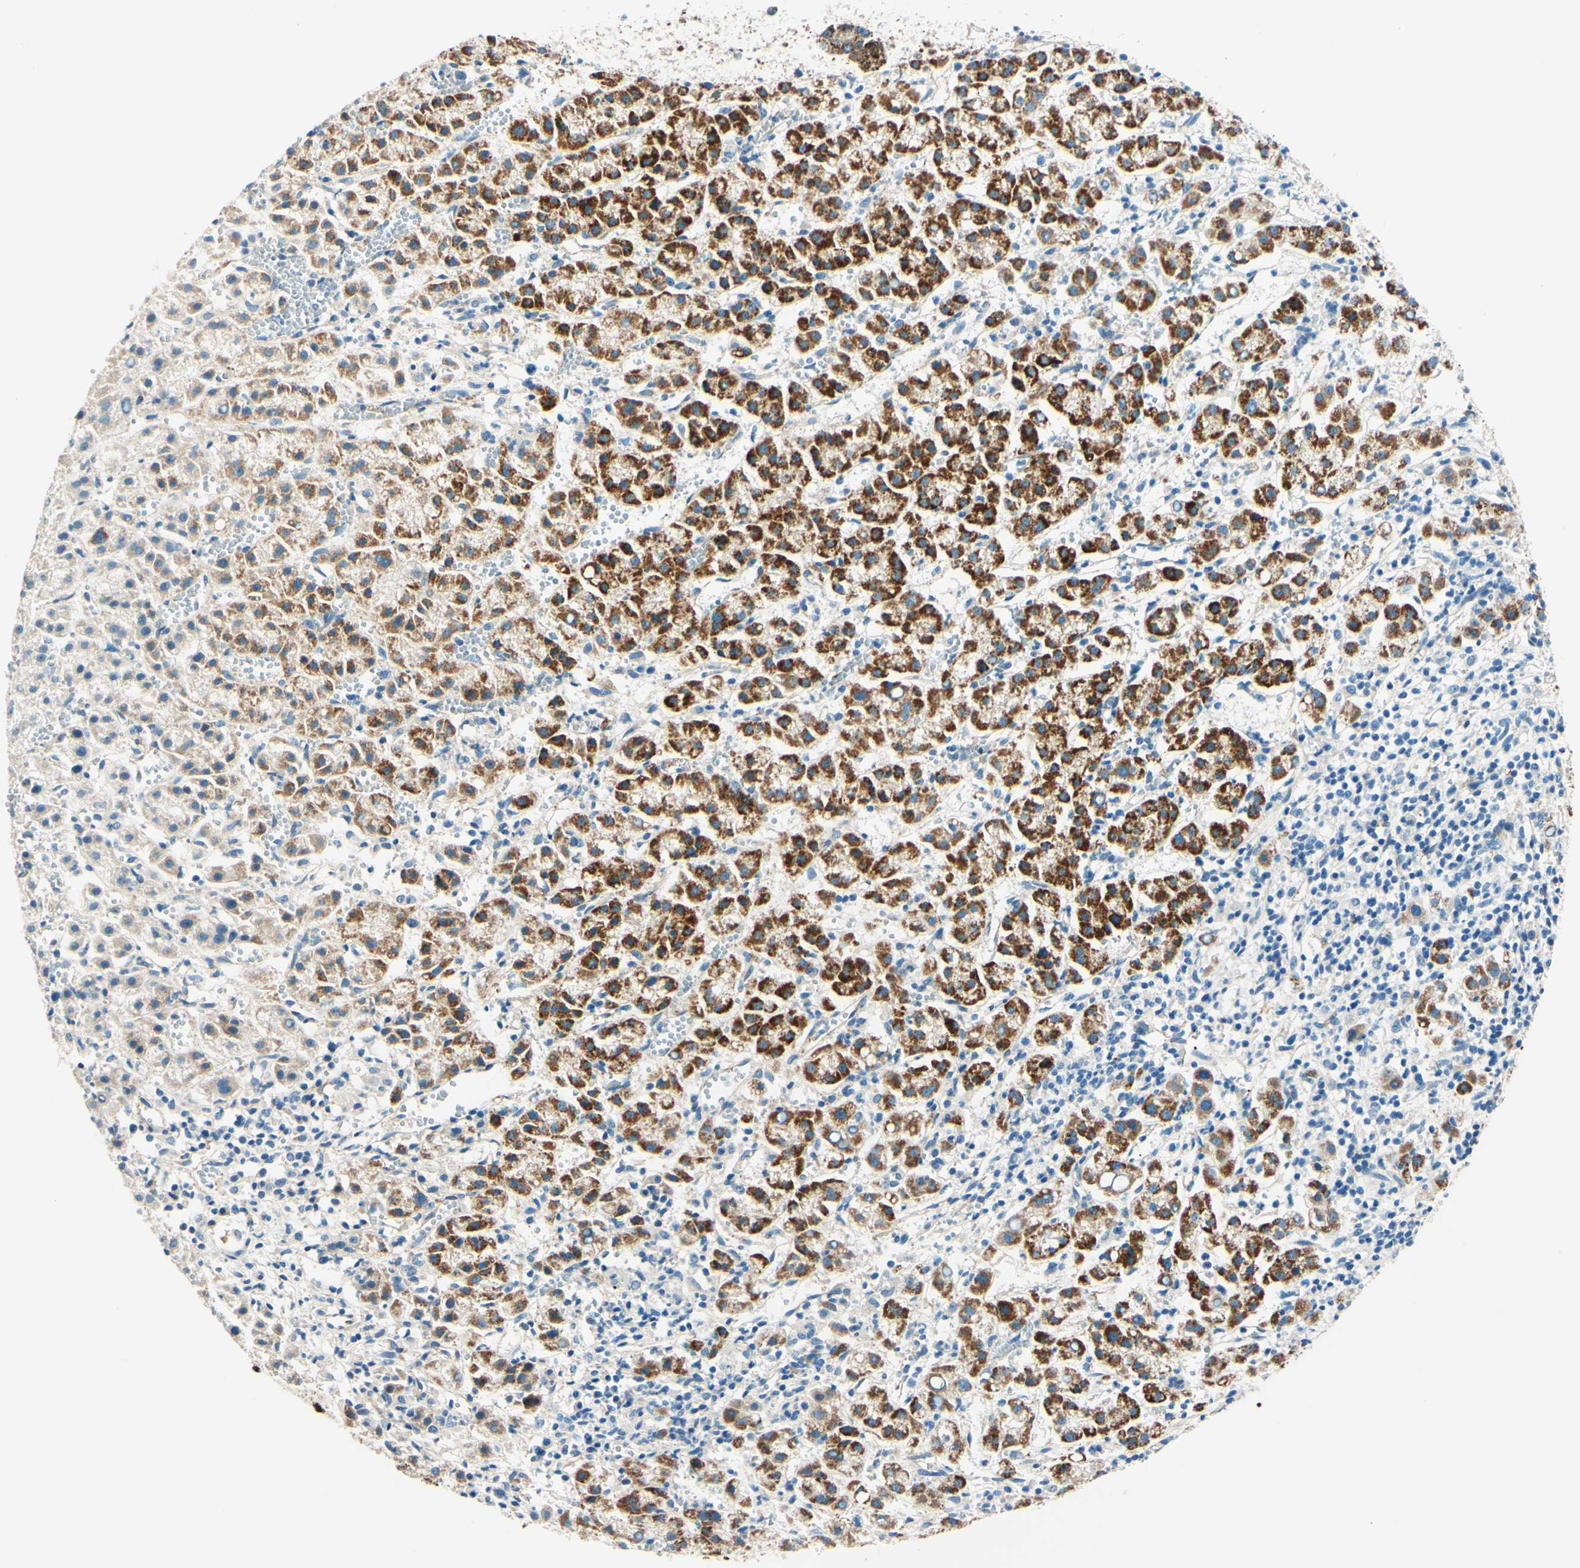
{"staining": {"intensity": "strong", "quantity": ">75%", "location": "cytoplasmic/membranous"}, "tissue": "liver cancer", "cell_type": "Tumor cells", "image_type": "cancer", "snomed": [{"axis": "morphology", "description": "Carcinoma, Hepatocellular, NOS"}, {"axis": "topography", "description": "Liver"}], "caption": "This is an image of immunohistochemistry staining of hepatocellular carcinoma (liver), which shows strong staining in the cytoplasmic/membranous of tumor cells.", "gene": "TAOK2", "patient": {"sex": "female", "age": 58}}